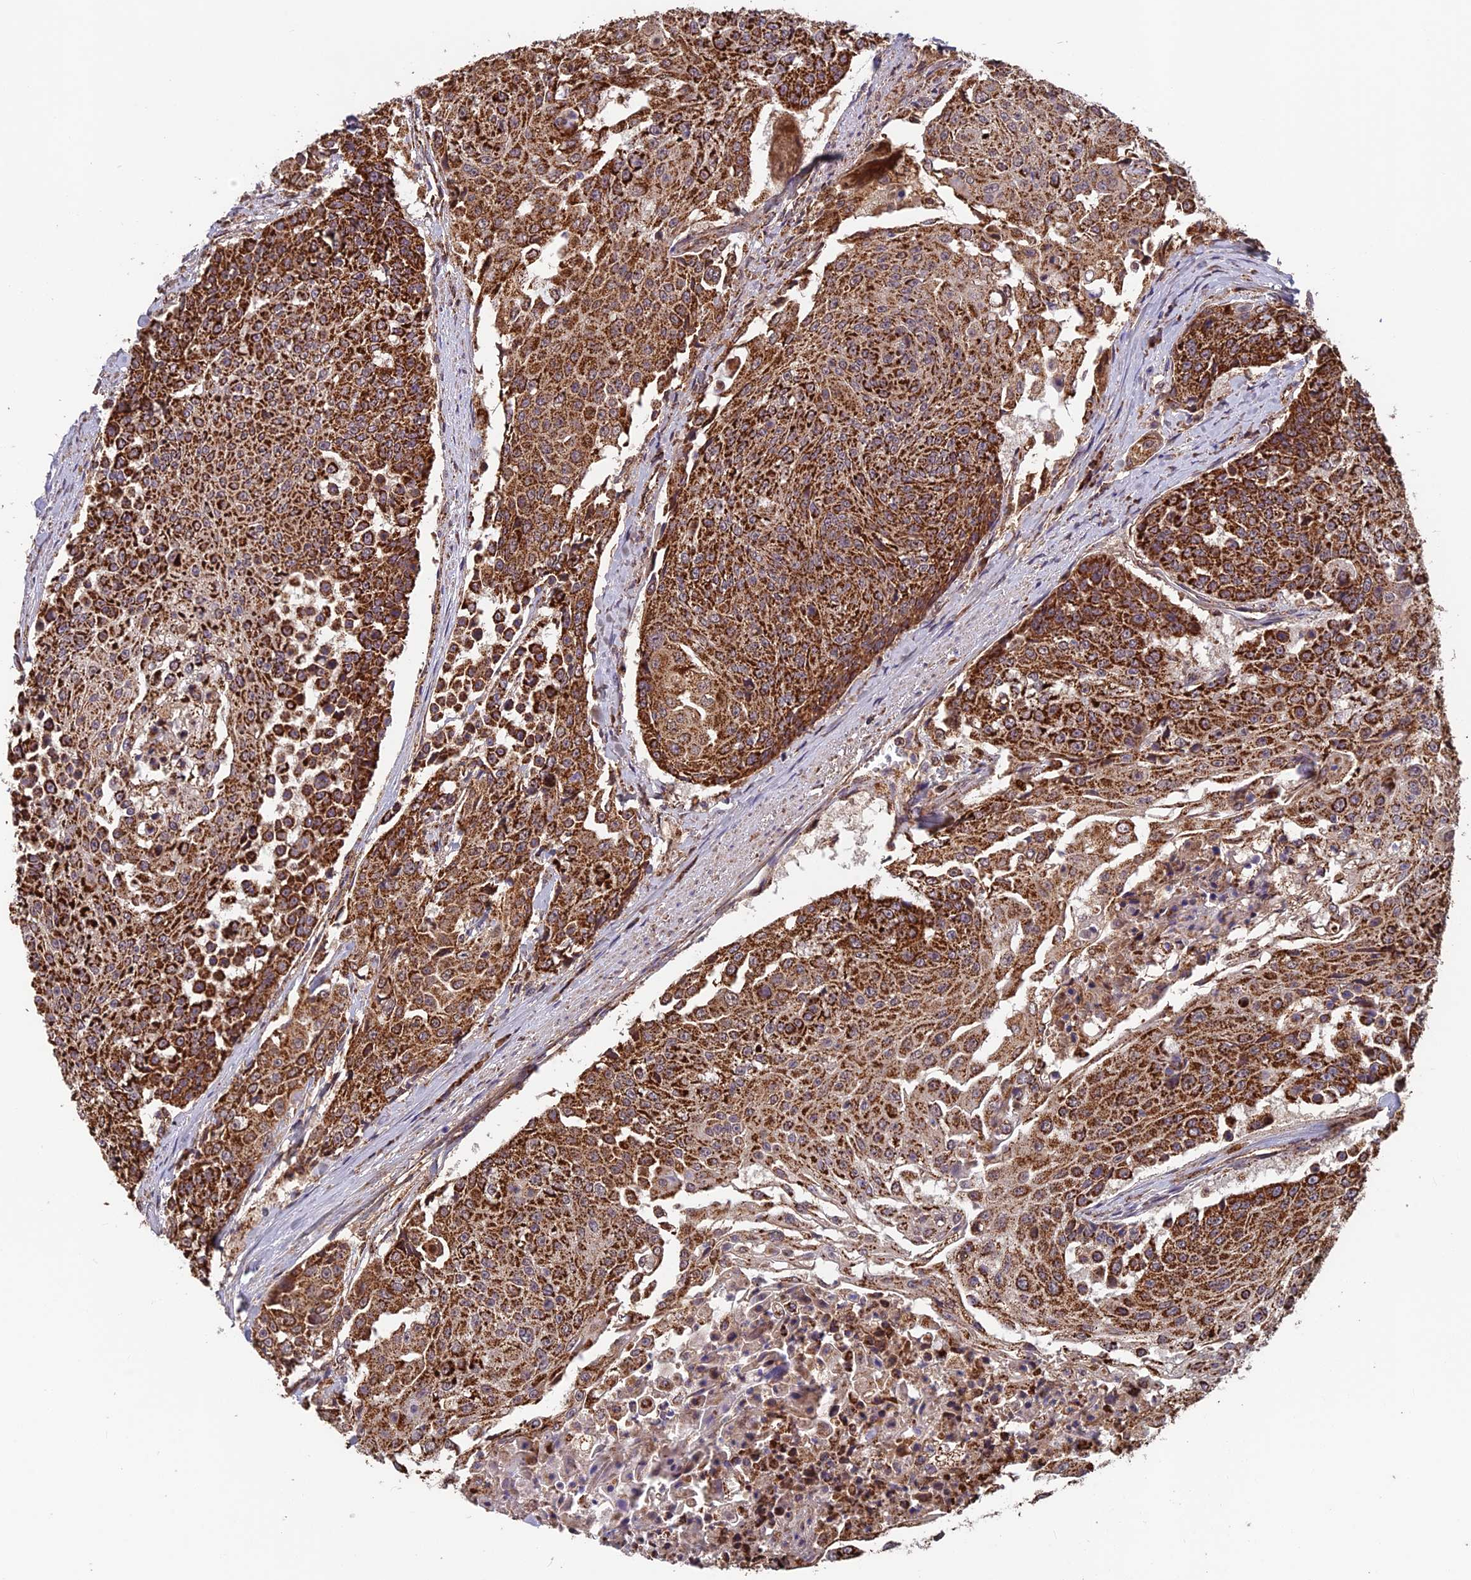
{"staining": {"intensity": "strong", "quantity": ">75%", "location": "cytoplasmic/membranous"}, "tissue": "urothelial cancer", "cell_type": "Tumor cells", "image_type": "cancer", "snomed": [{"axis": "morphology", "description": "Urothelial carcinoma, High grade"}, {"axis": "topography", "description": "Urinary bladder"}], "caption": "This micrograph displays immunohistochemistry staining of human urothelial cancer, with high strong cytoplasmic/membranous positivity in about >75% of tumor cells.", "gene": "CCDC15", "patient": {"sex": "female", "age": 63}}